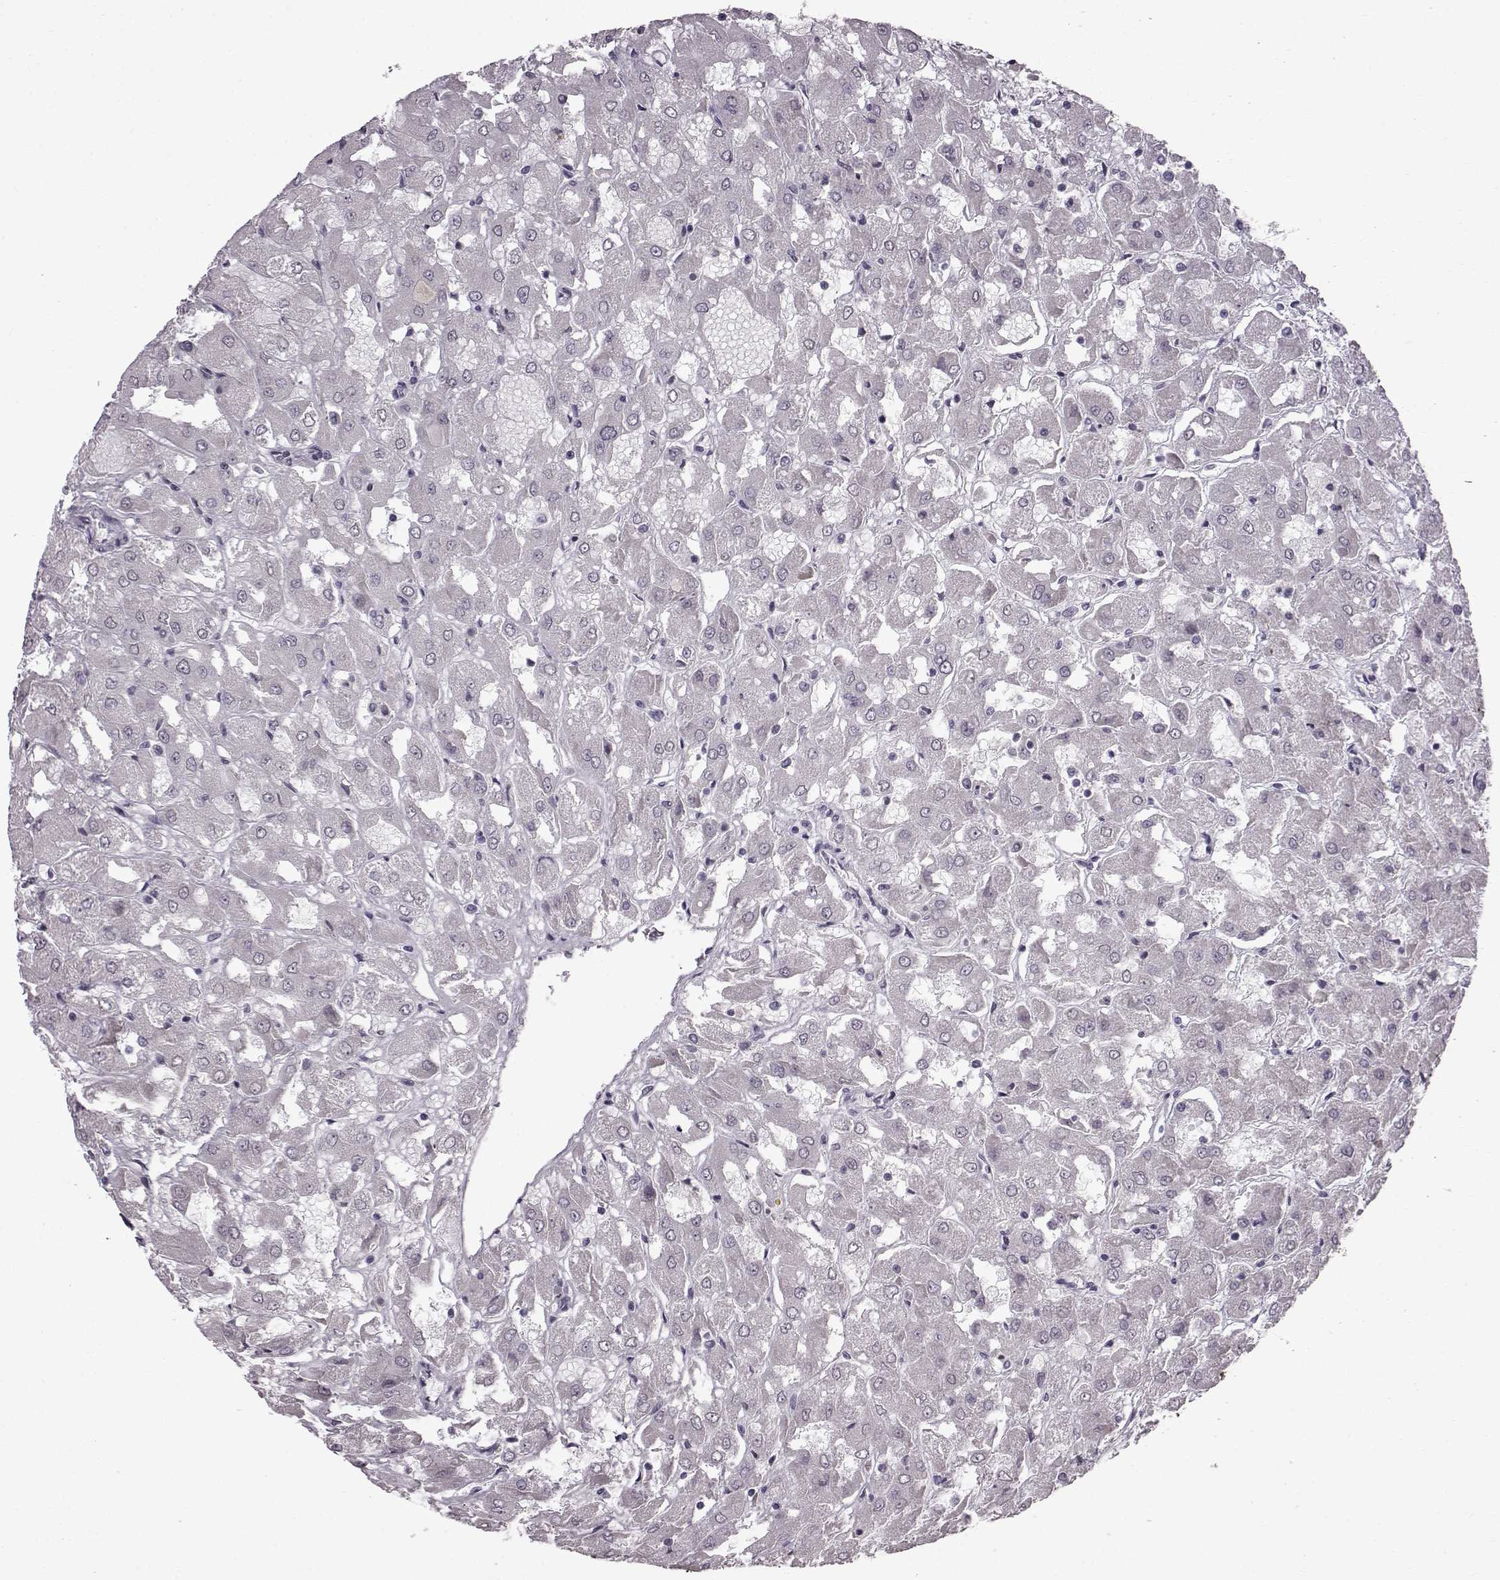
{"staining": {"intensity": "negative", "quantity": "none", "location": "none"}, "tissue": "renal cancer", "cell_type": "Tumor cells", "image_type": "cancer", "snomed": [{"axis": "morphology", "description": "Adenocarcinoma, NOS"}, {"axis": "topography", "description": "Kidney"}], "caption": "The image reveals no staining of tumor cells in renal cancer (adenocarcinoma).", "gene": "SLC28A2", "patient": {"sex": "male", "age": 72}}